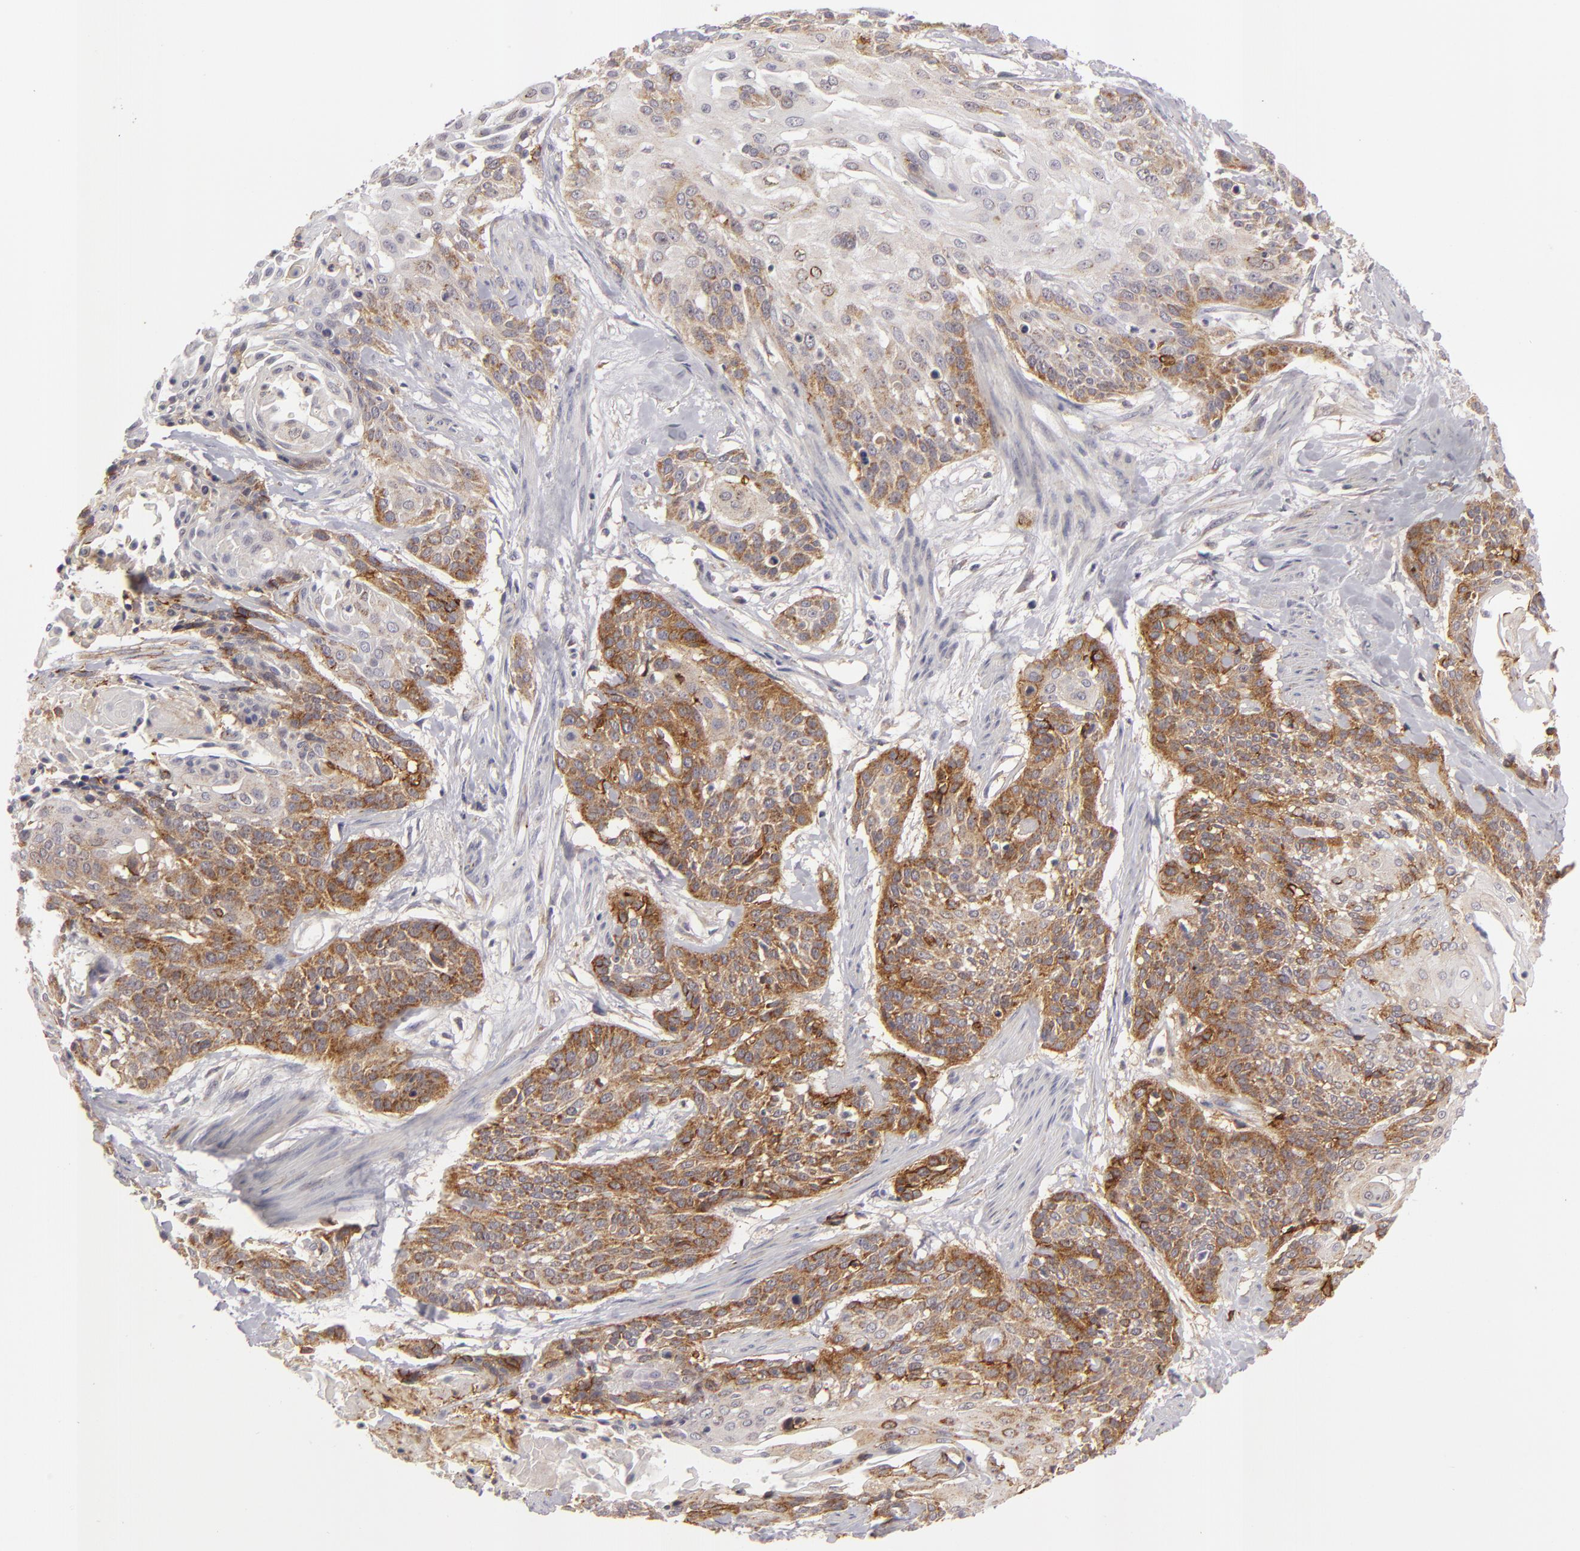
{"staining": {"intensity": "moderate", "quantity": "25%-75%", "location": "cytoplasmic/membranous"}, "tissue": "cervical cancer", "cell_type": "Tumor cells", "image_type": "cancer", "snomed": [{"axis": "morphology", "description": "Squamous cell carcinoma, NOS"}, {"axis": "topography", "description": "Cervix"}], "caption": "Tumor cells reveal medium levels of moderate cytoplasmic/membranous staining in about 25%-75% of cells in human cervical cancer (squamous cell carcinoma). (Stains: DAB in brown, nuclei in blue, Microscopy: brightfield microscopy at high magnification).", "gene": "ALCAM", "patient": {"sex": "female", "age": 57}}